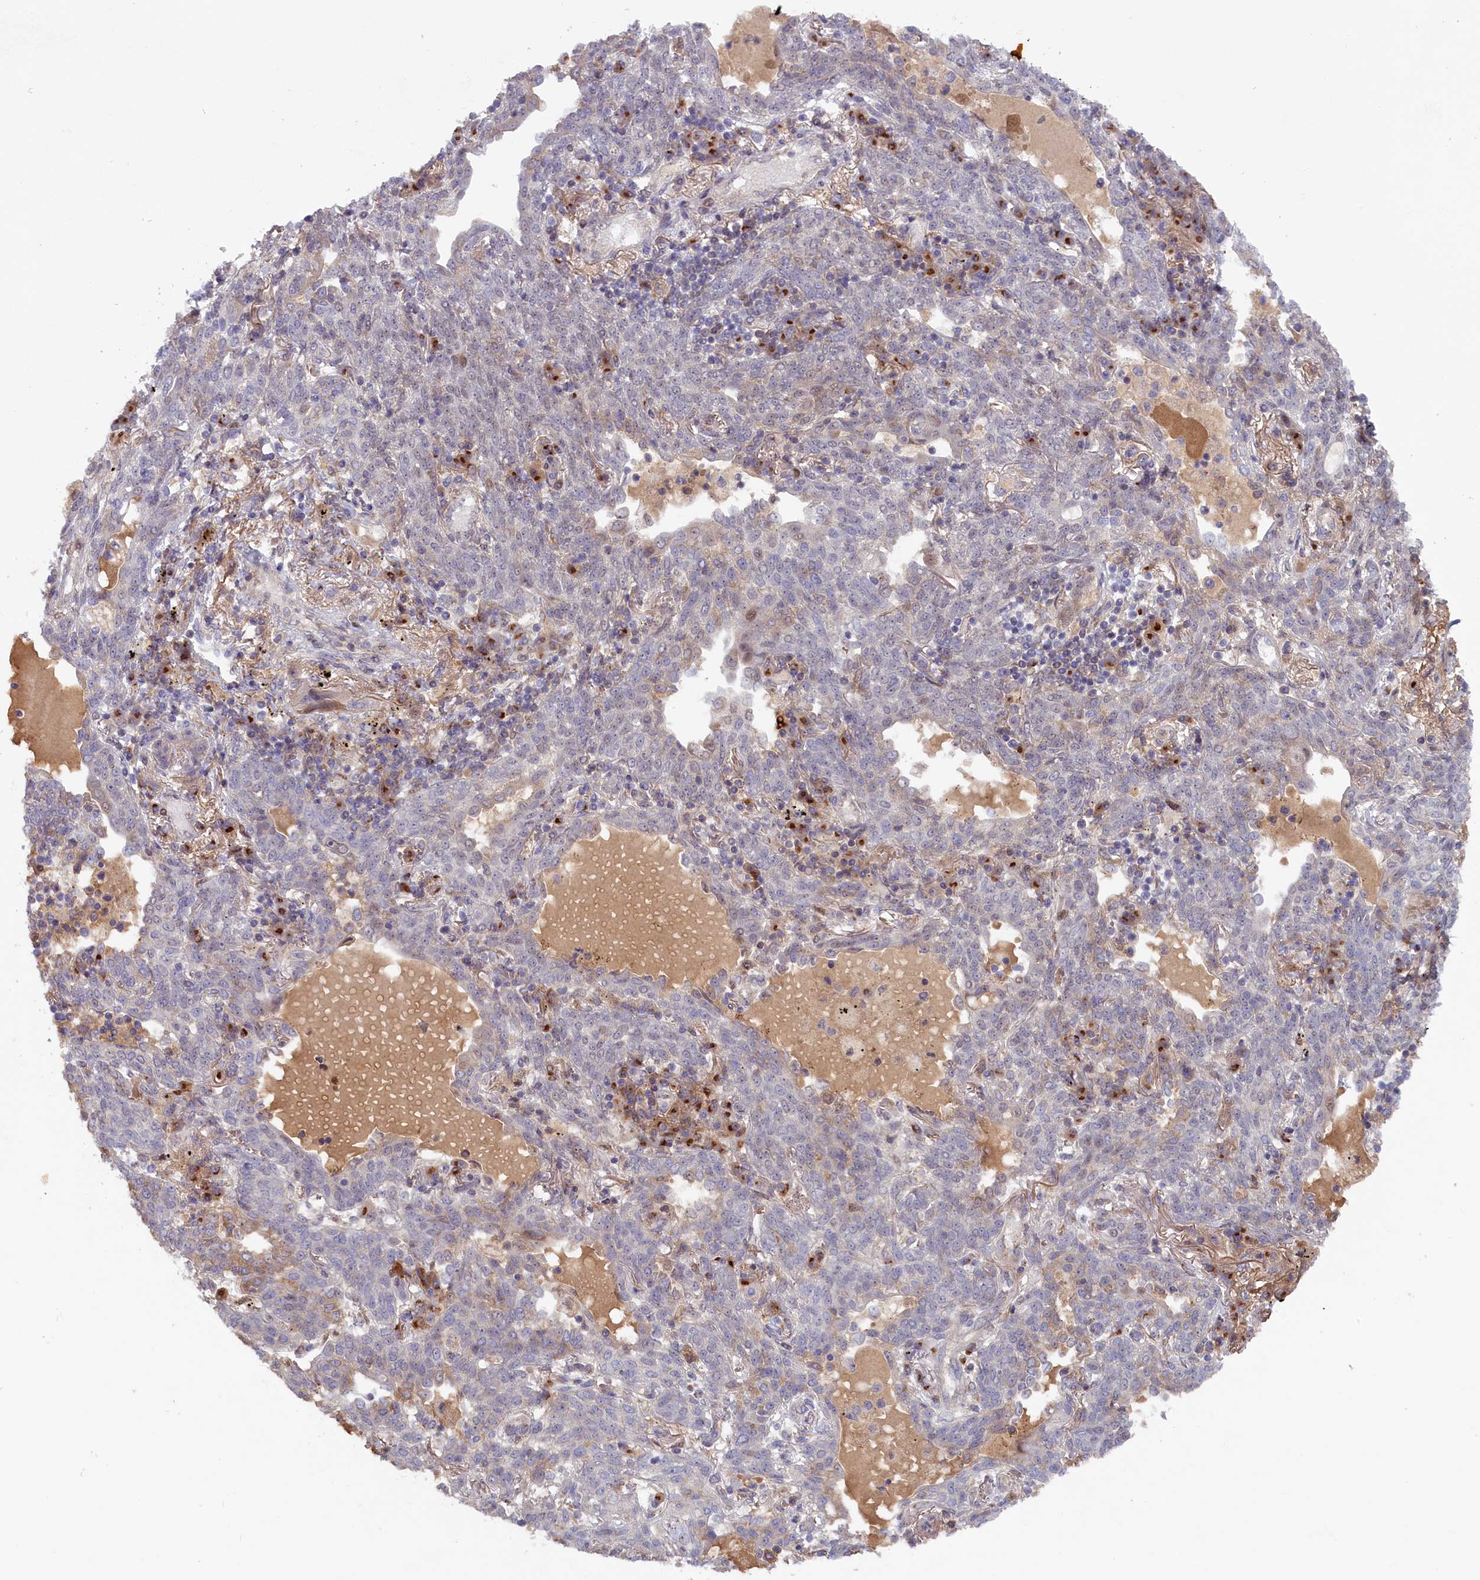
{"staining": {"intensity": "negative", "quantity": "none", "location": "none"}, "tissue": "lung cancer", "cell_type": "Tumor cells", "image_type": "cancer", "snomed": [{"axis": "morphology", "description": "Squamous cell carcinoma, NOS"}, {"axis": "topography", "description": "Lung"}], "caption": "Lung cancer (squamous cell carcinoma) stained for a protein using IHC demonstrates no staining tumor cells.", "gene": "CHST12", "patient": {"sex": "female", "age": 70}}